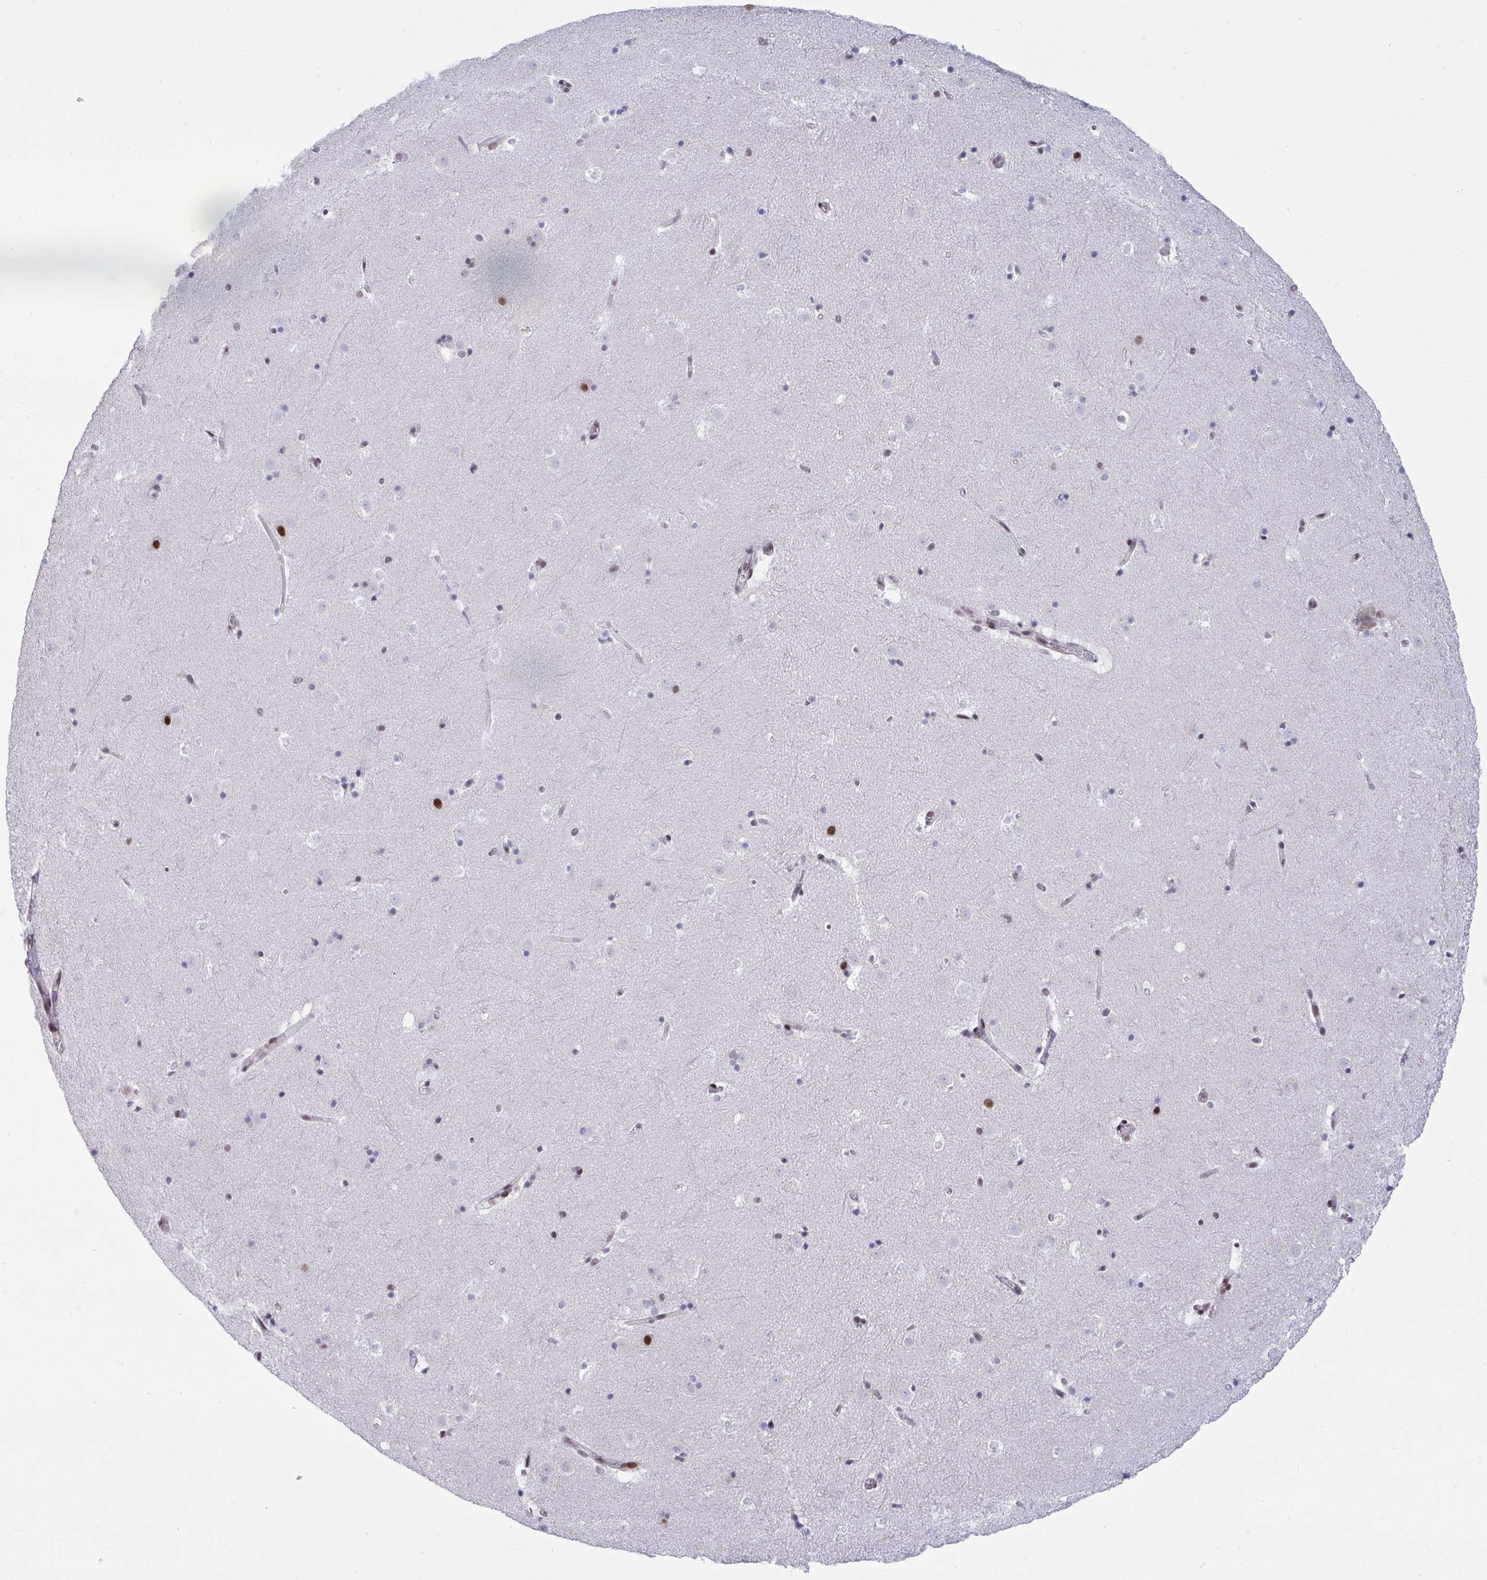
{"staining": {"intensity": "negative", "quantity": "none", "location": "none"}, "tissue": "caudate", "cell_type": "Glial cells", "image_type": "normal", "snomed": [{"axis": "morphology", "description": "Normal tissue, NOS"}, {"axis": "topography", "description": "Lateral ventricle wall"}], "caption": "Photomicrograph shows no protein expression in glial cells of benign caudate. Nuclei are stained in blue.", "gene": "WBP11", "patient": {"sex": "male", "age": 37}}